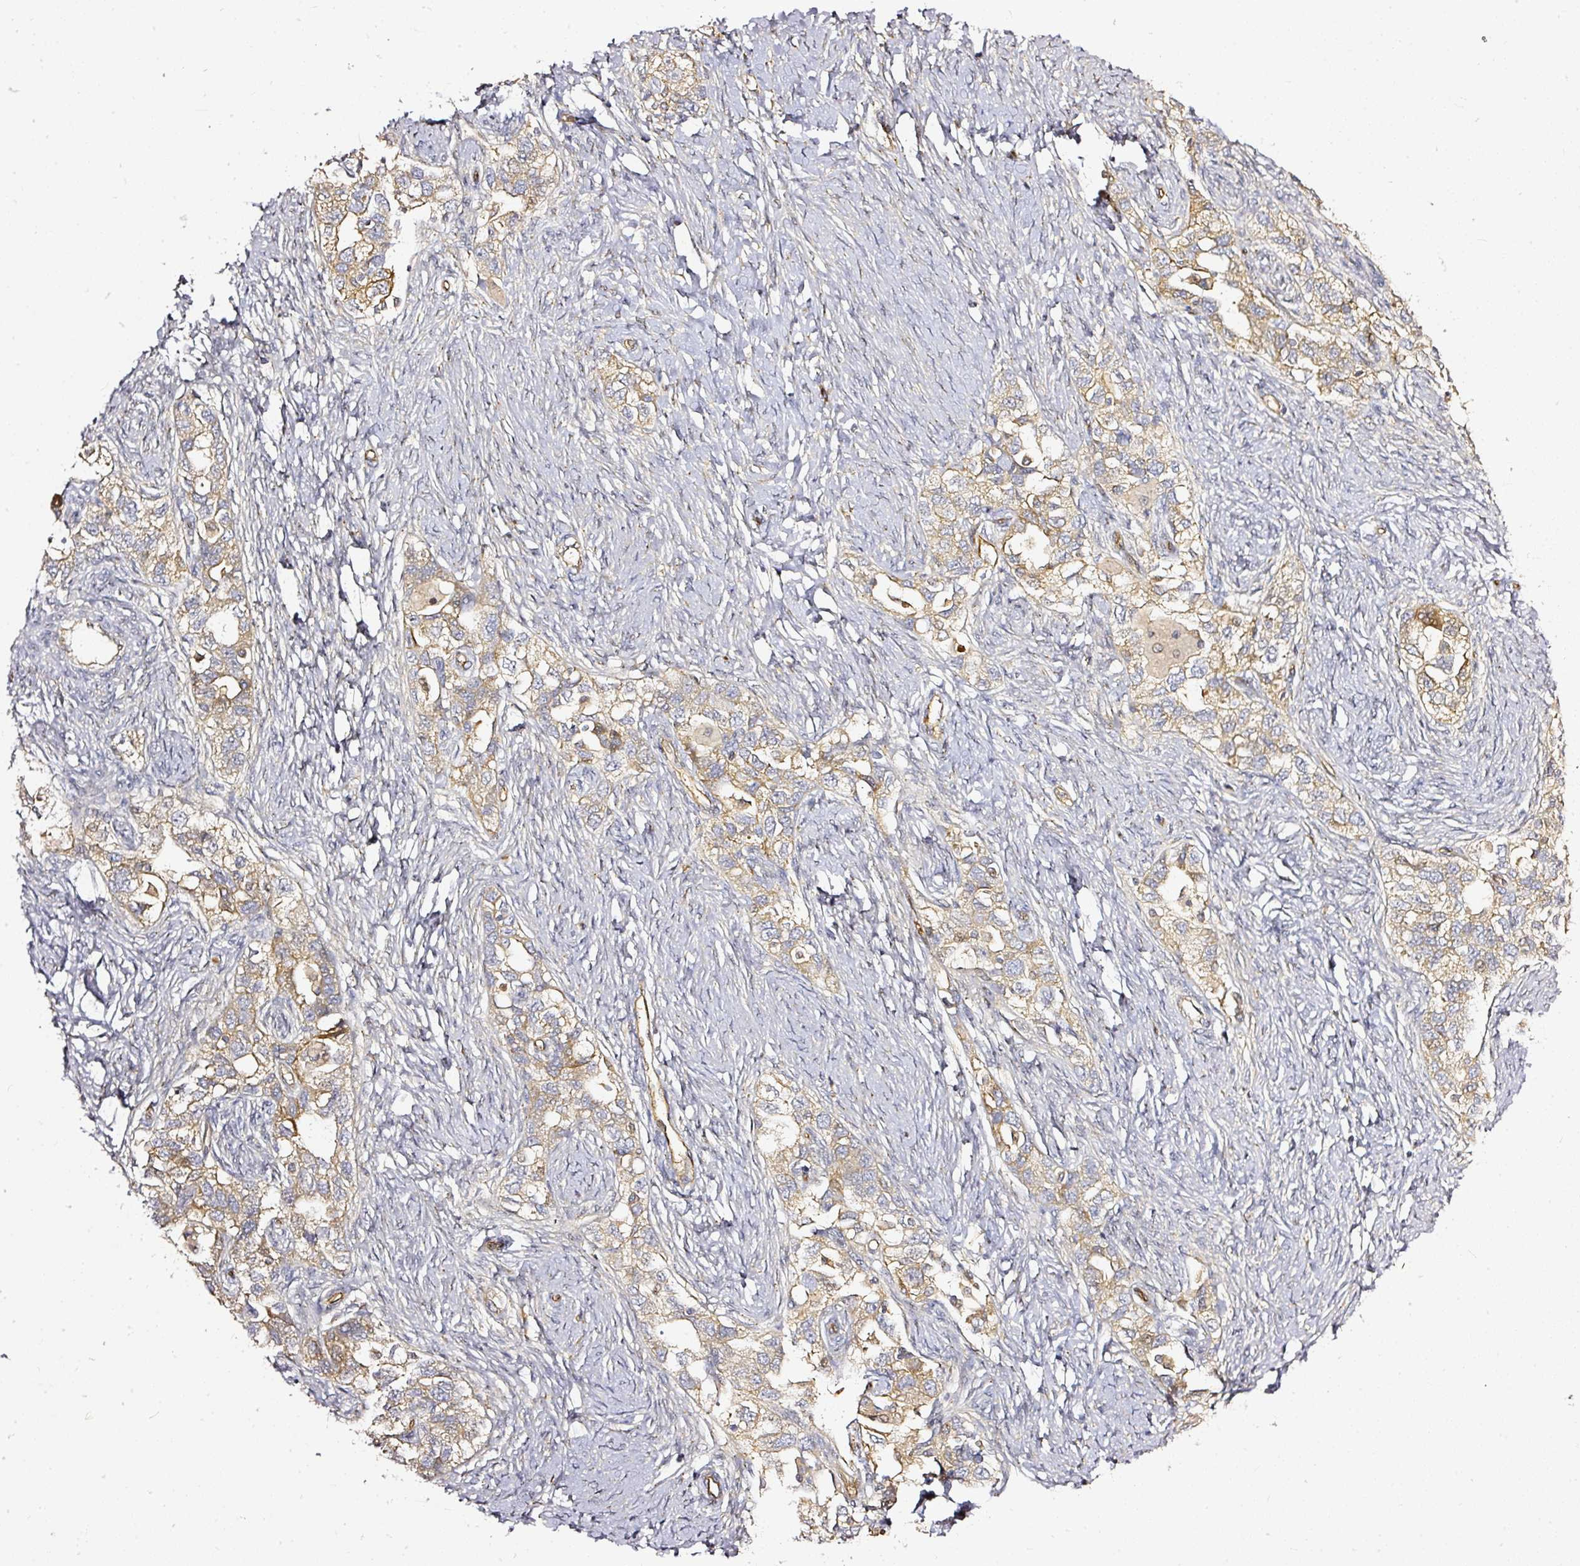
{"staining": {"intensity": "moderate", "quantity": "<25%", "location": "cytoplasmic/membranous"}, "tissue": "ovarian cancer", "cell_type": "Tumor cells", "image_type": "cancer", "snomed": [{"axis": "morphology", "description": "Carcinoma, NOS"}, {"axis": "morphology", "description": "Cystadenocarcinoma, serous, NOS"}, {"axis": "topography", "description": "Ovary"}], "caption": "IHC of ovarian cancer (carcinoma) demonstrates low levels of moderate cytoplasmic/membranous staining in approximately <25% of tumor cells.", "gene": "MIF4GD", "patient": {"sex": "female", "age": 69}}